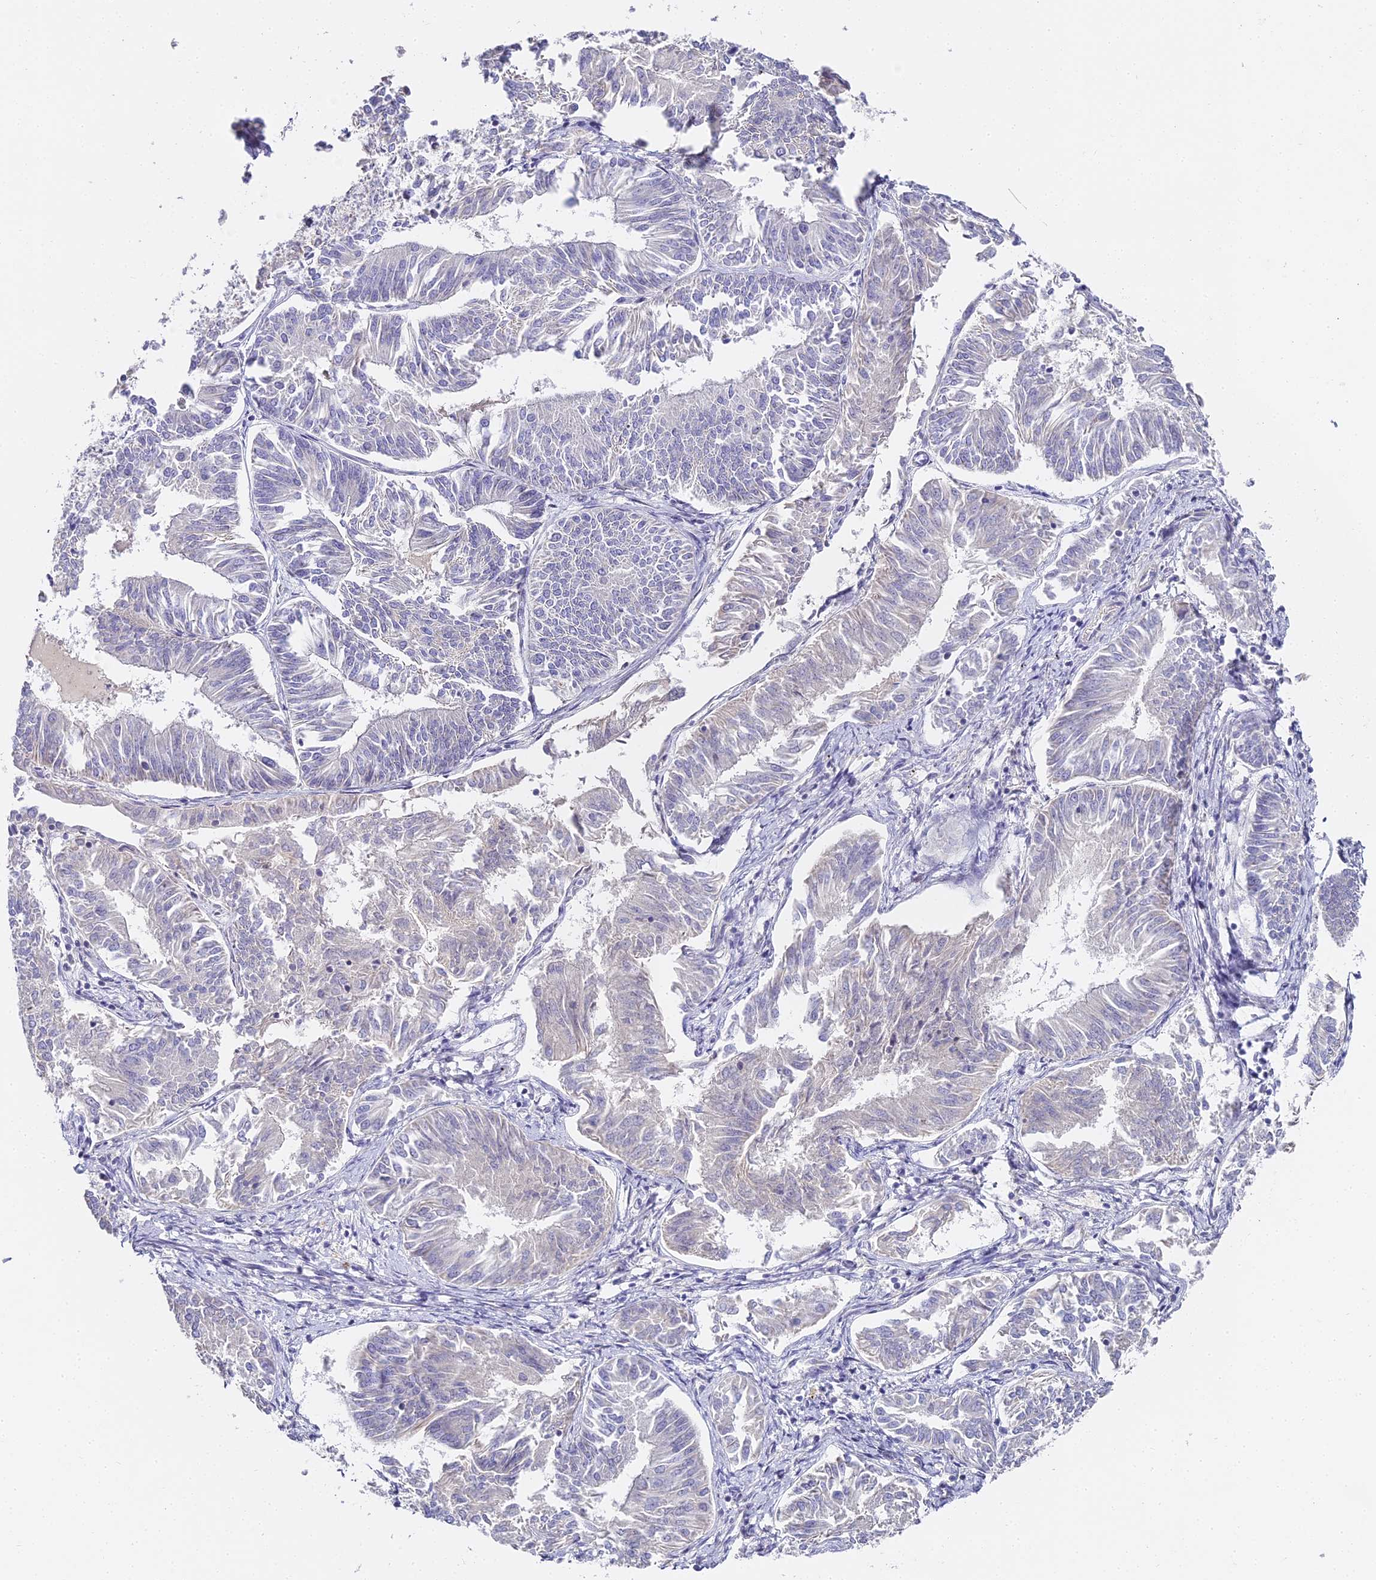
{"staining": {"intensity": "negative", "quantity": "none", "location": "none"}, "tissue": "endometrial cancer", "cell_type": "Tumor cells", "image_type": "cancer", "snomed": [{"axis": "morphology", "description": "Adenocarcinoma, NOS"}, {"axis": "topography", "description": "Endometrium"}], "caption": "DAB immunohistochemical staining of human endometrial cancer displays no significant positivity in tumor cells.", "gene": "SERP1", "patient": {"sex": "female", "age": 58}}